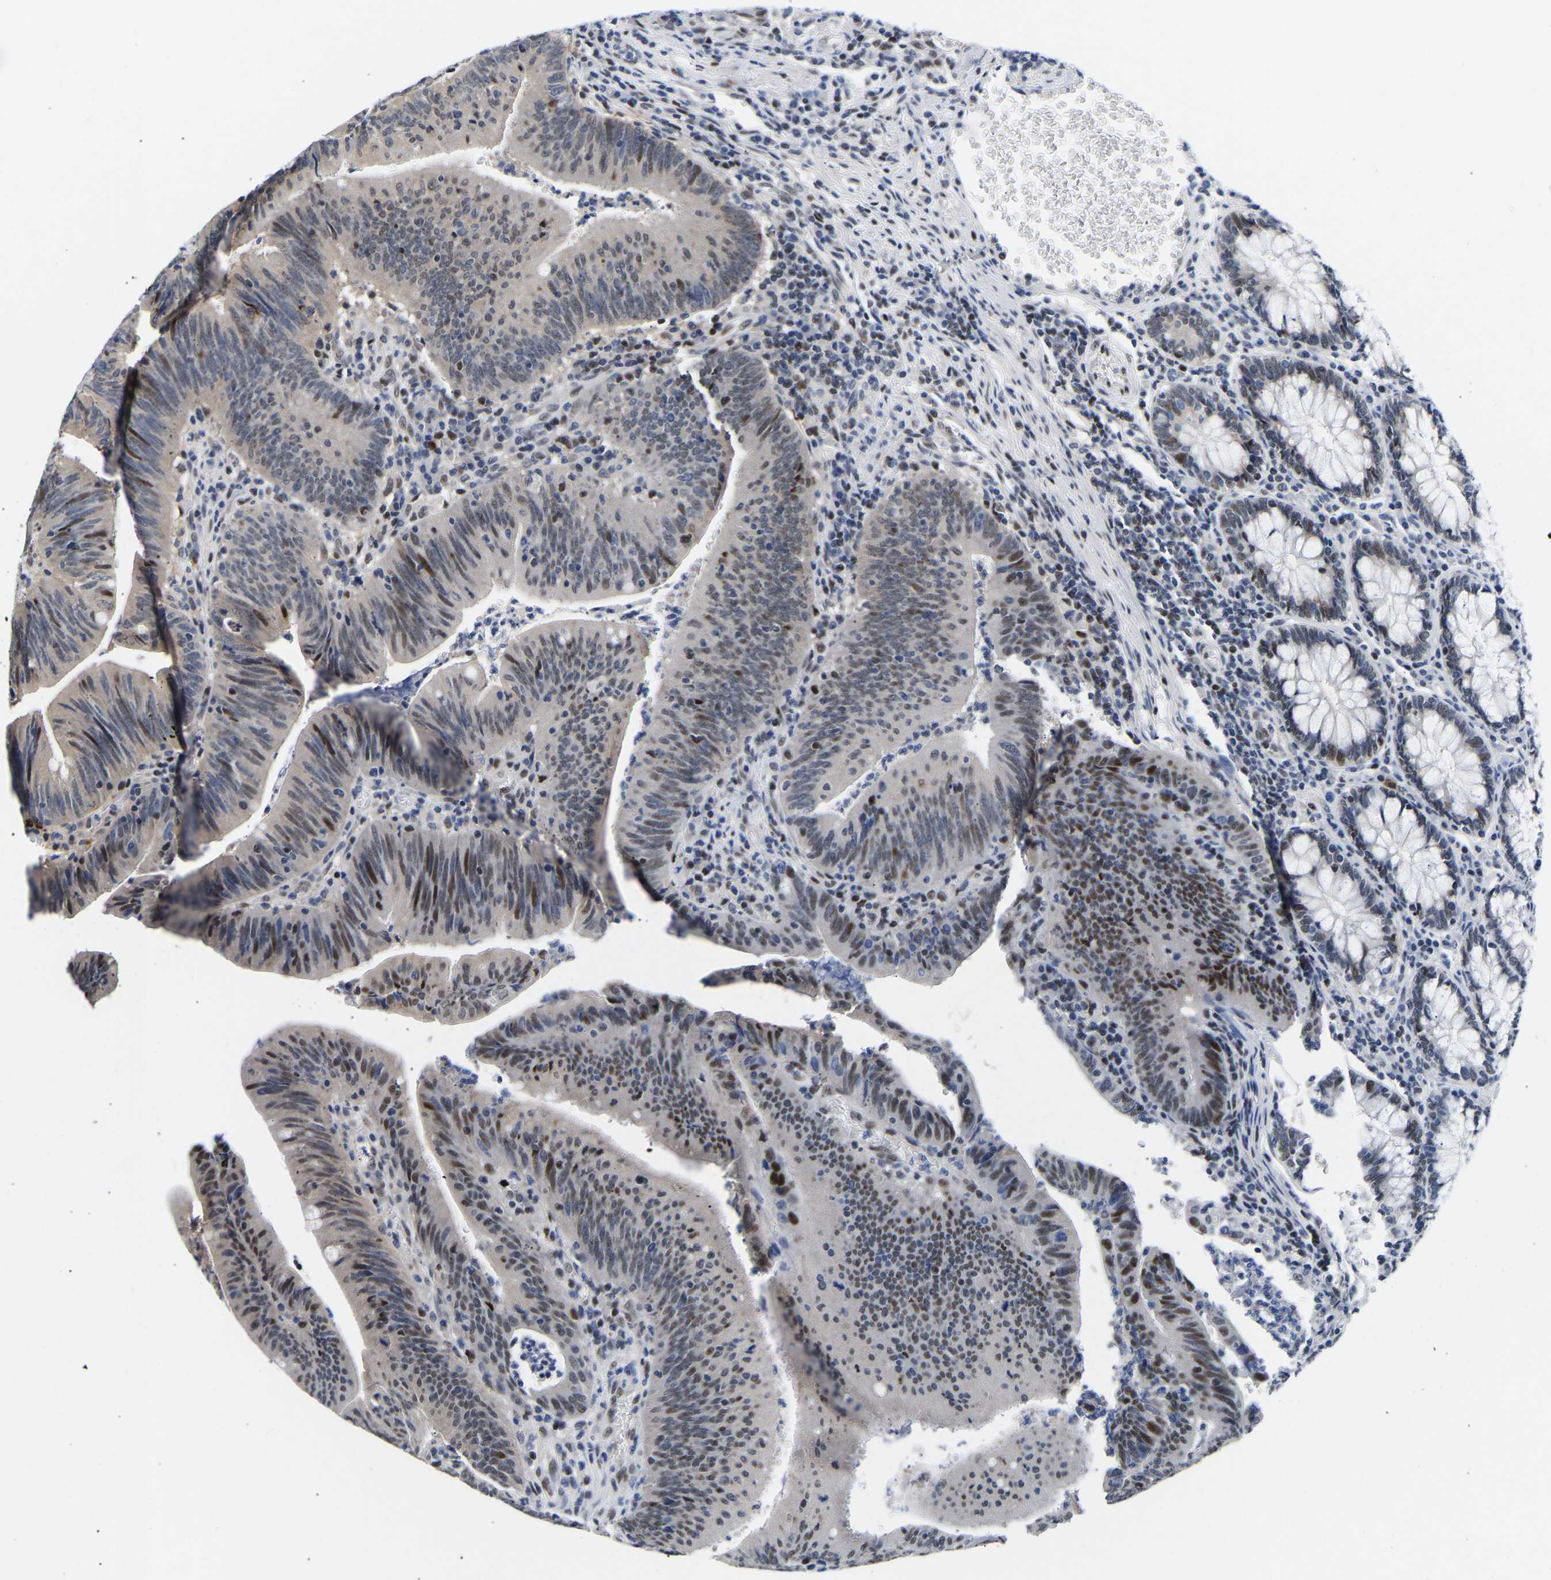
{"staining": {"intensity": "moderate", "quantity": "25%-75%", "location": "nuclear"}, "tissue": "colorectal cancer", "cell_type": "Tumor cells", "image_type": "cancer", "snomed": [{"axis": "morphology", "description": "Normal tissue, NOS"}, {"axis": "morphology", "description": "Adenocarcinoma, NOS"}, {"axis": "topography", "description": "Rectum"}], "caption": "High-power microscopy captured an immunohistochemistry (IHC) photomicrograph of adenocarcinoma (colorectal), revealing moderate nuclear expression in about 25%-75% of tumor cells. Immunohistochemistry stains the protein in brown and the nuclei are stained blue.", "gene": "PTRHD1", "patient": {"sex": "female", "age": 66}}